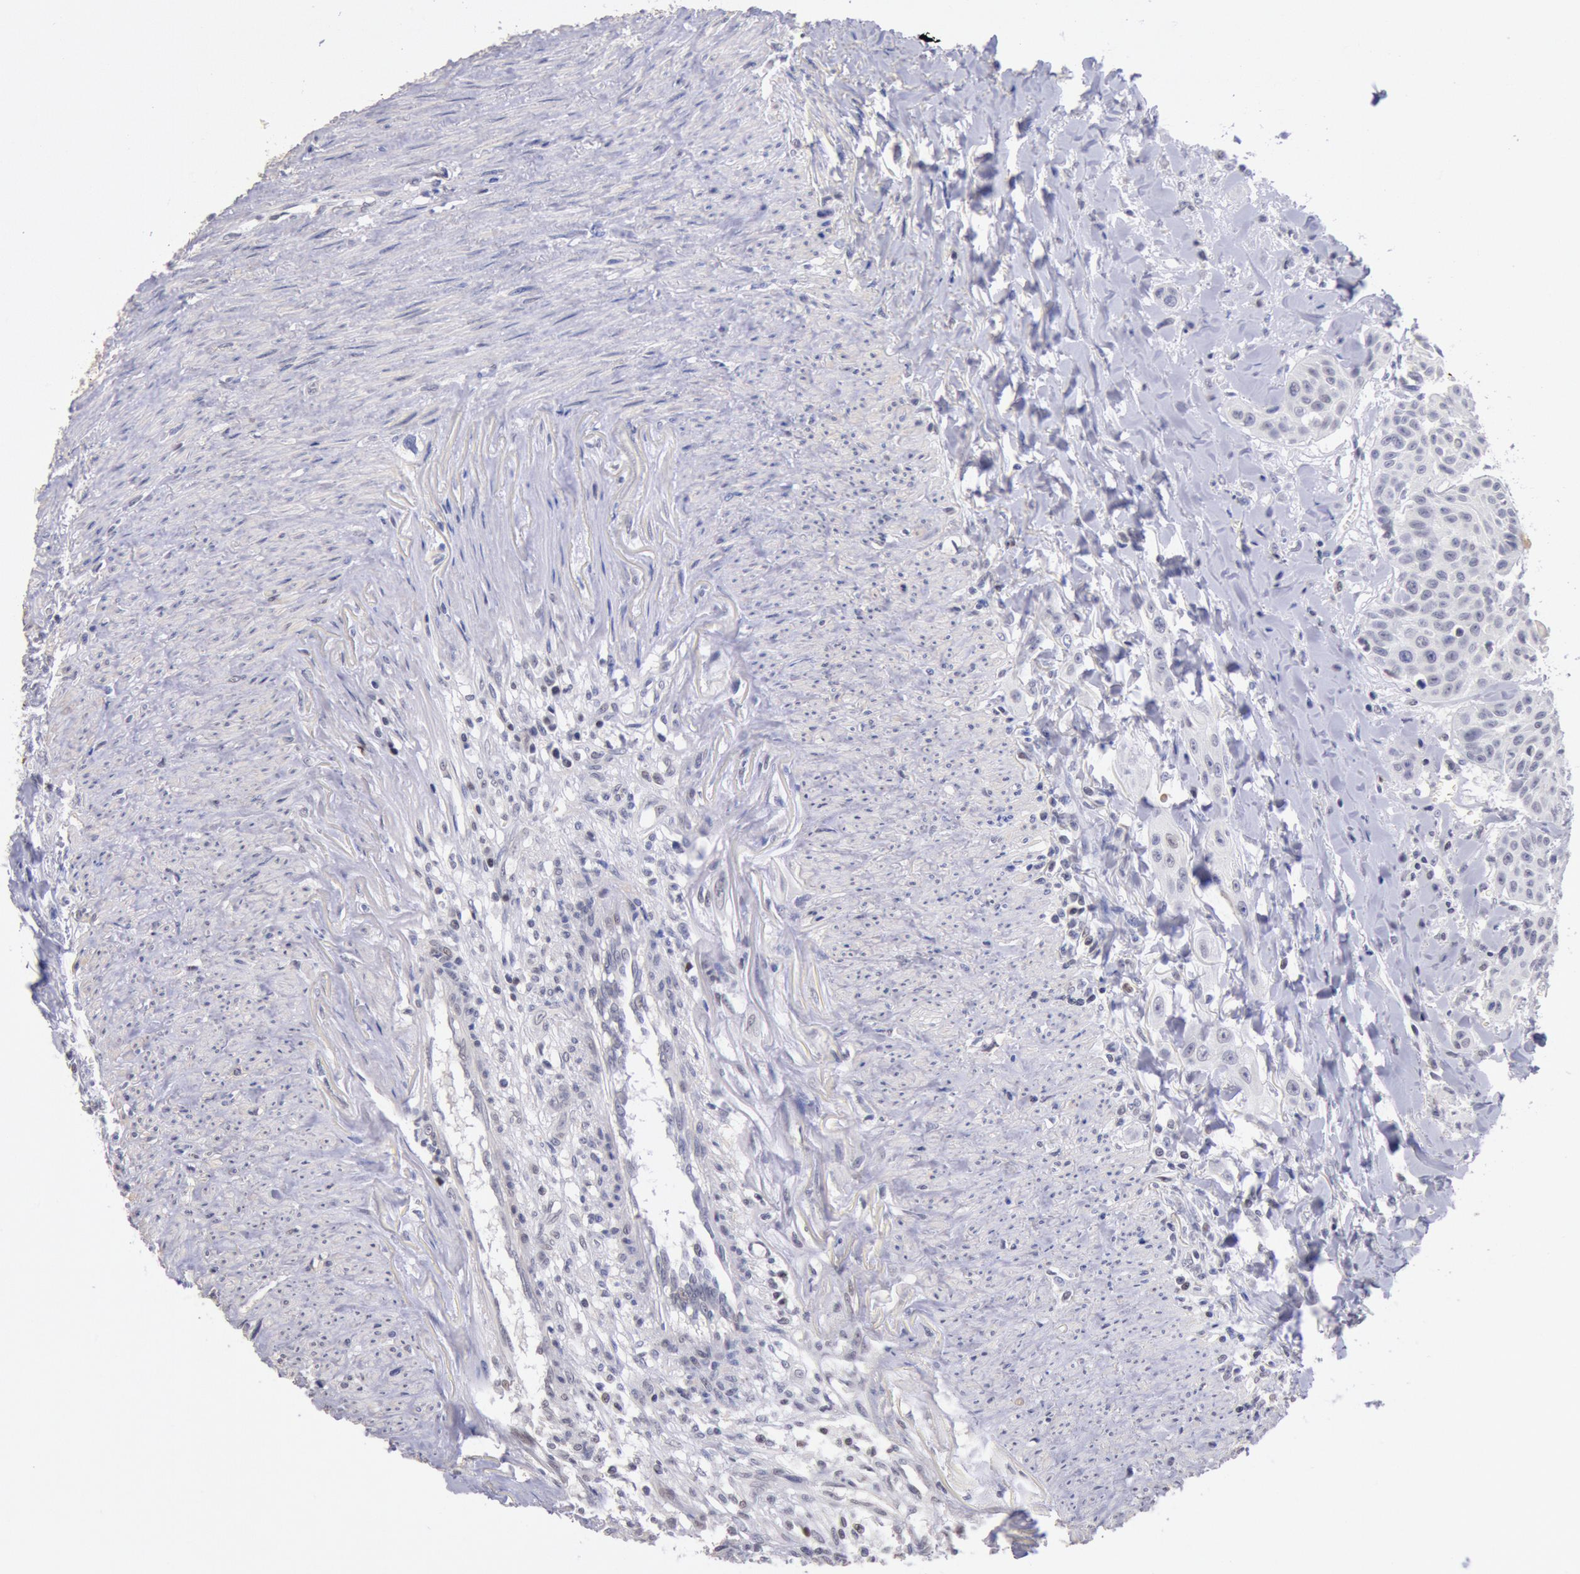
{"staining": {"intensity": "negative", "quantity": "none", "location": "none"}, "tissue": "head and neck cancer", "cell_type": "Tumor cells", "image_type": "cancer", "snomed": [{"axis": "morphology", "description": "Squamous cell carcinoma, NOS"}, {"axis": "morphology", "description": "Squamous cell carcinoma, metastatic, NOS"}, {"axis": "topography", "description": "Lymph node"}, {"axis": "topography", "description": "Salivary gland"}, {"axis": "topography", "description": "Head-Neck"}], "caption": "This is an immunohistochemistry (IHC) micrograph of human metastatic squamous cell carcinoma (head and neck). There is no expression in tumor cells.", "gene": "MYH7", "patient": {"sex": "female", "age": 74}}